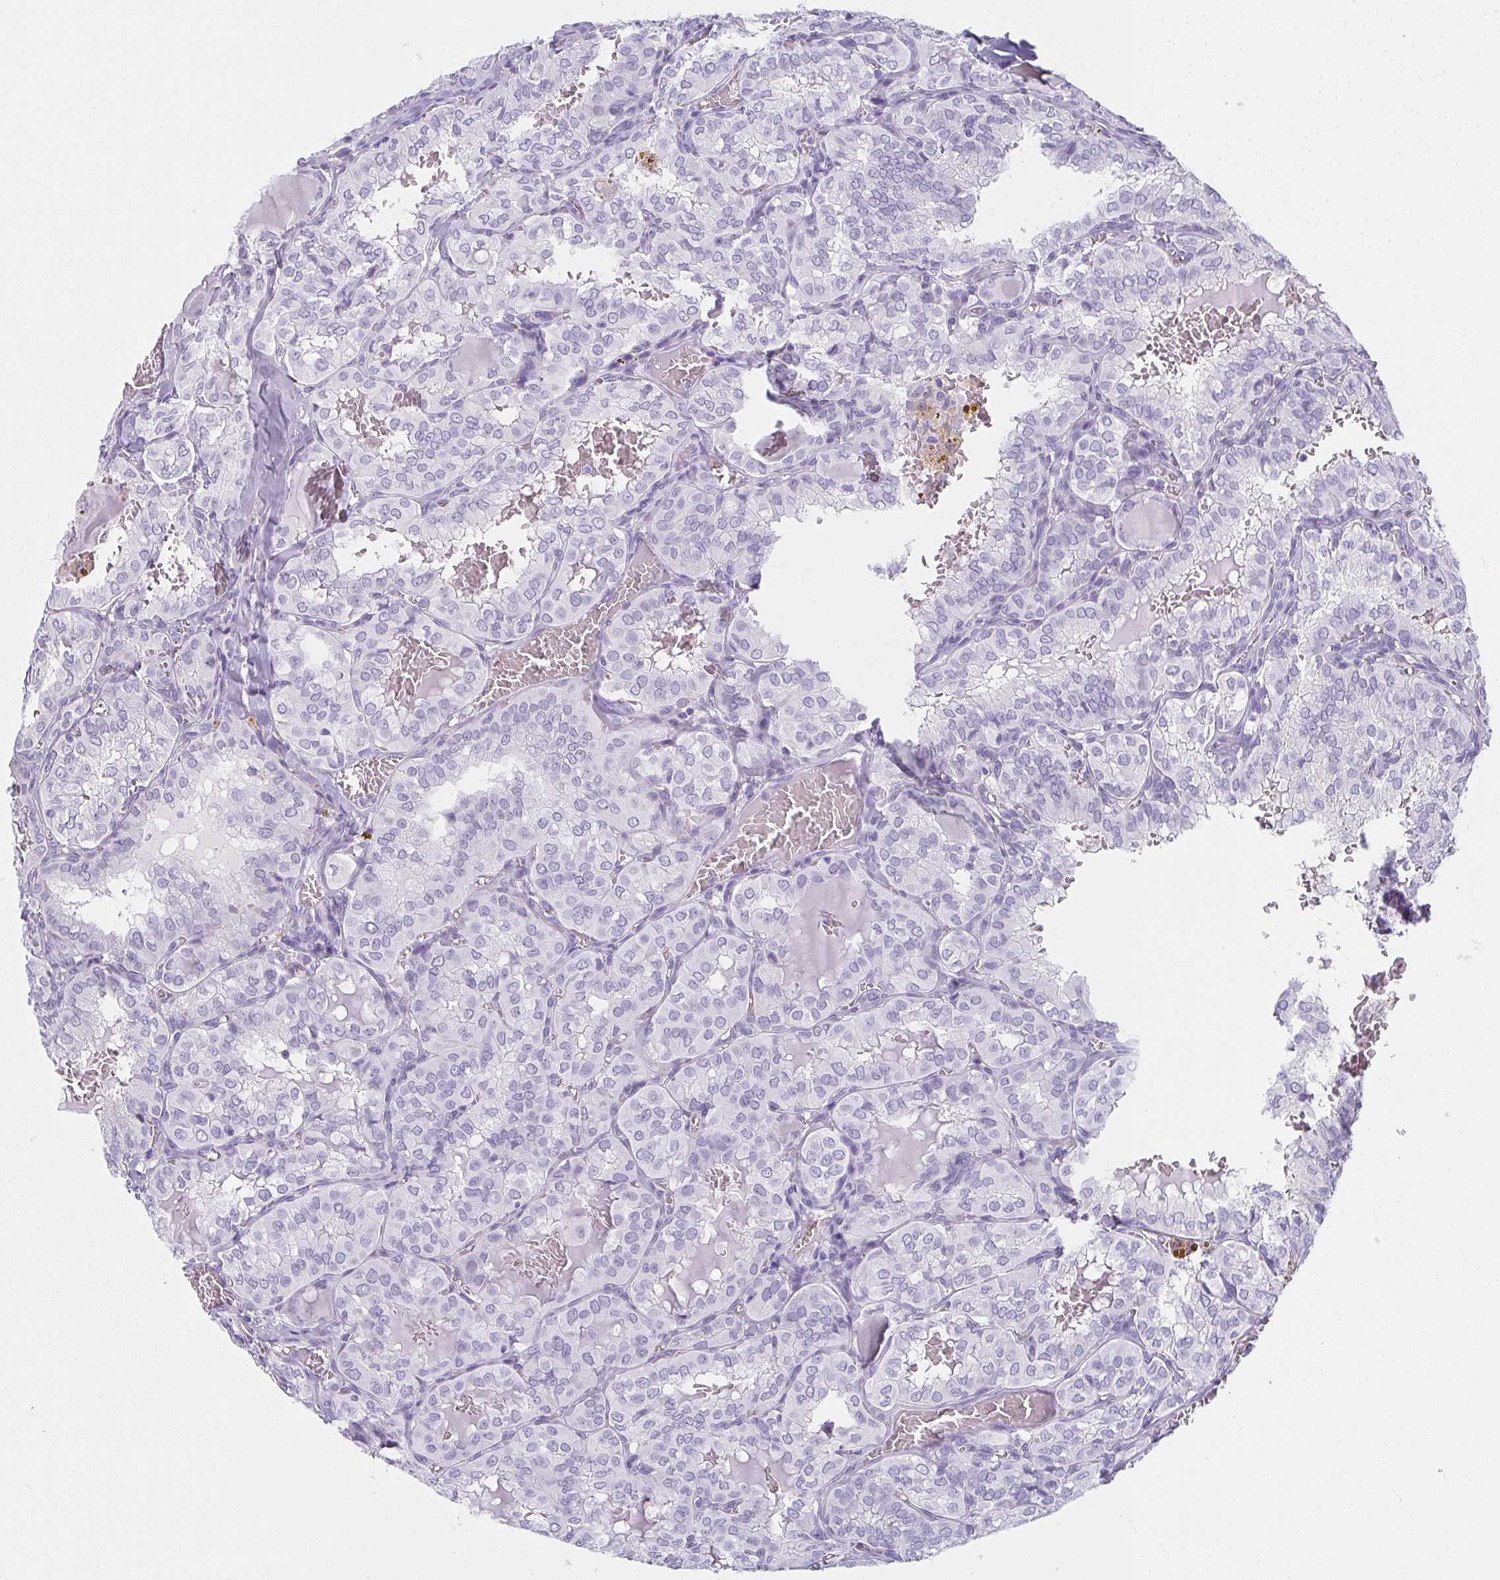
{"staining": {"intensity": "negative", "quantity": "none", "location": "none"}, "tissue": "thyroid cancer", "cell_type": "Tumor cells", "image_type": "cancer", "snomed": [{"axis": "morphology", "description": "Papillary adenocarcinoma, NOS"}, {"axis": "topography", "description": "Thyroid gland"}], "caption": "Thyroid papillary adenocarcinoma stained for a protein using immunohistochemistry shows no expression tumor cells.", "gene": "MOBP", "patient": {"sex": "male", "age": 20}}